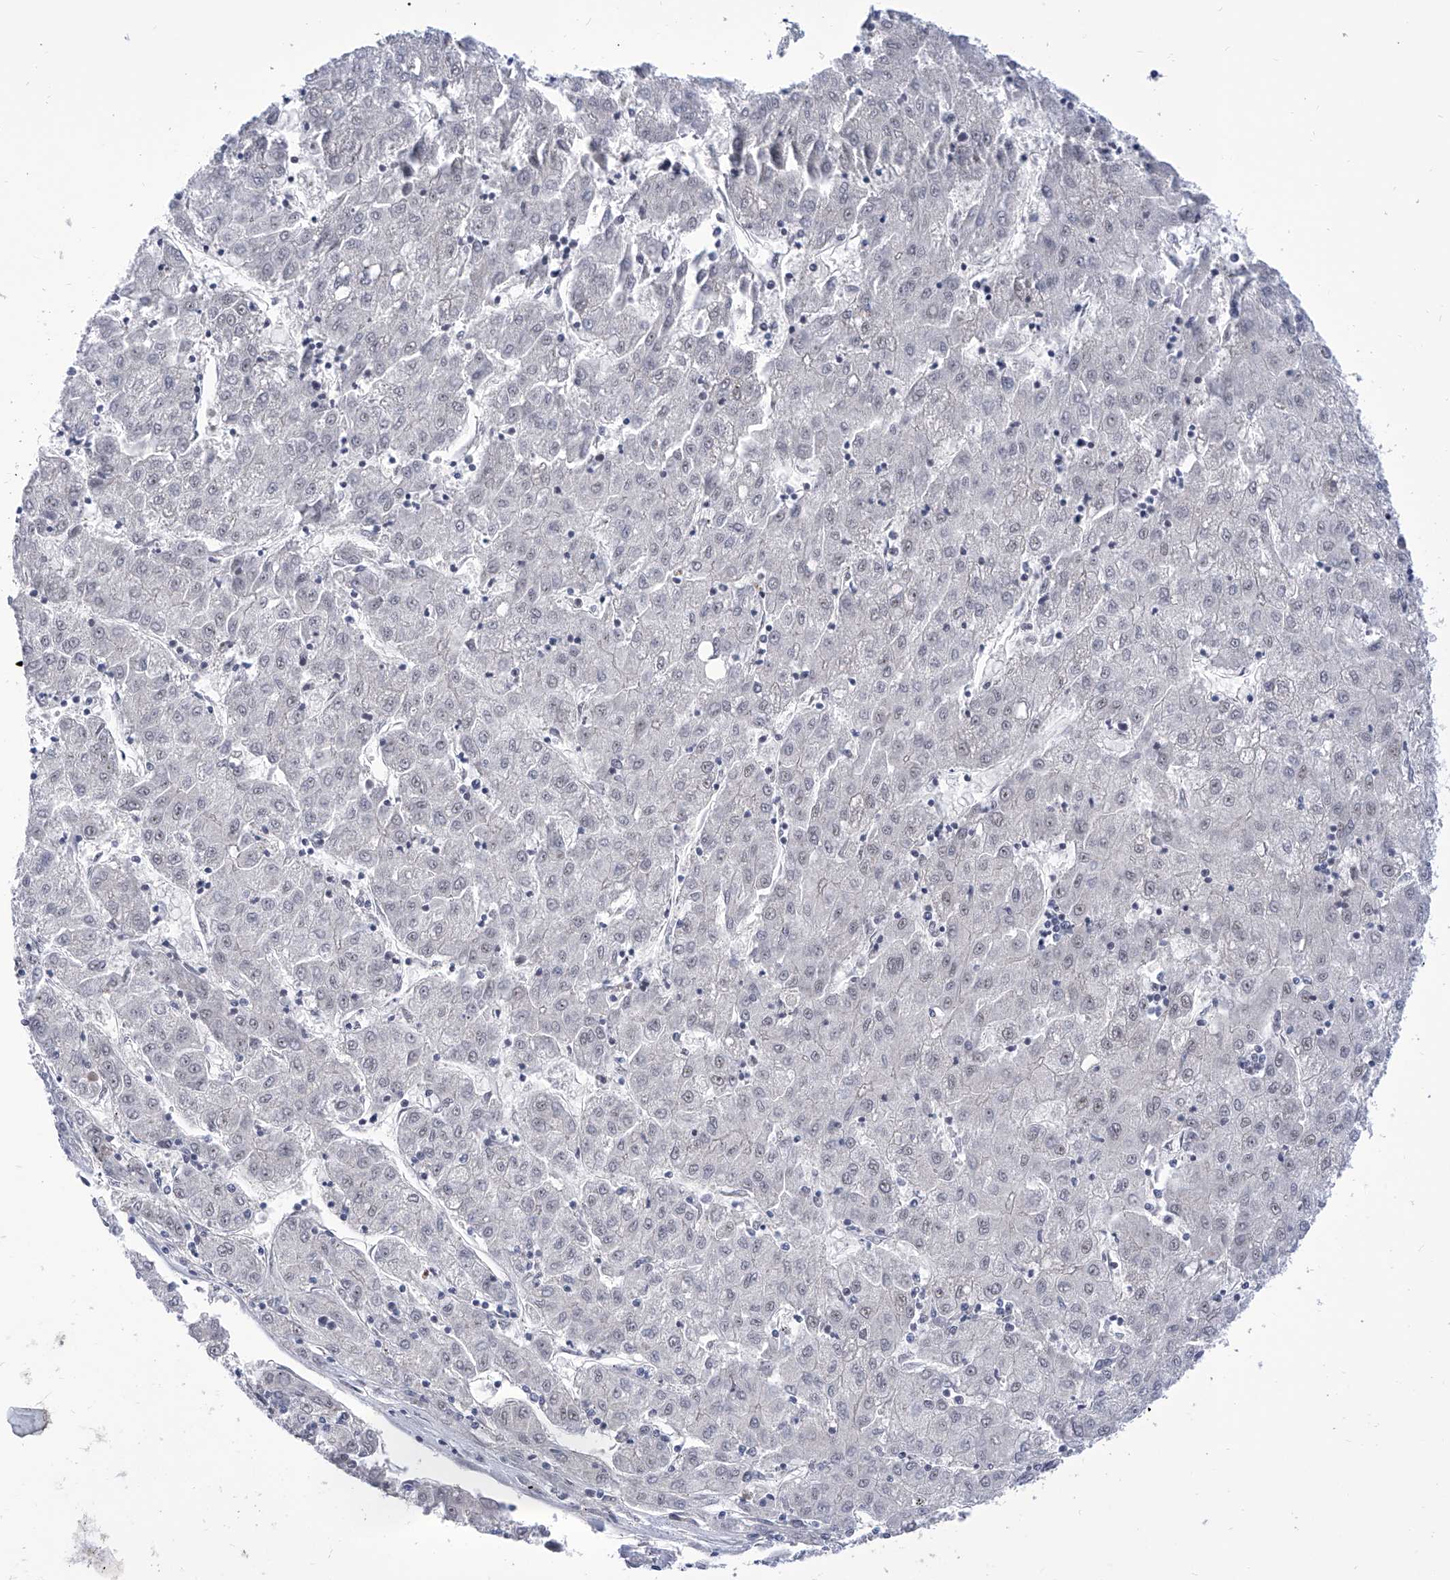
{"staining": {"intensity": "negative", "quantity": "none", "location": "none"}, "tissue": "liver cancer", "cell_type": "Tumor cells", "image_type": "cancer", "snomed": [{"axis": "morphology", "description": "Carcinoma, Hepatocellular, NOS"}, {"axis": "topography", "description": "Liver"}], "caption": "This is a image of IHC staining of liver hepatocellular carcinoma, which shows no expression in tumor cells. (Brightfield microscopy of DAB immunohistochemistry (IHC) at high magnification).", "gene": "SART1", "patient": {"sex": "male", "age": 72}}